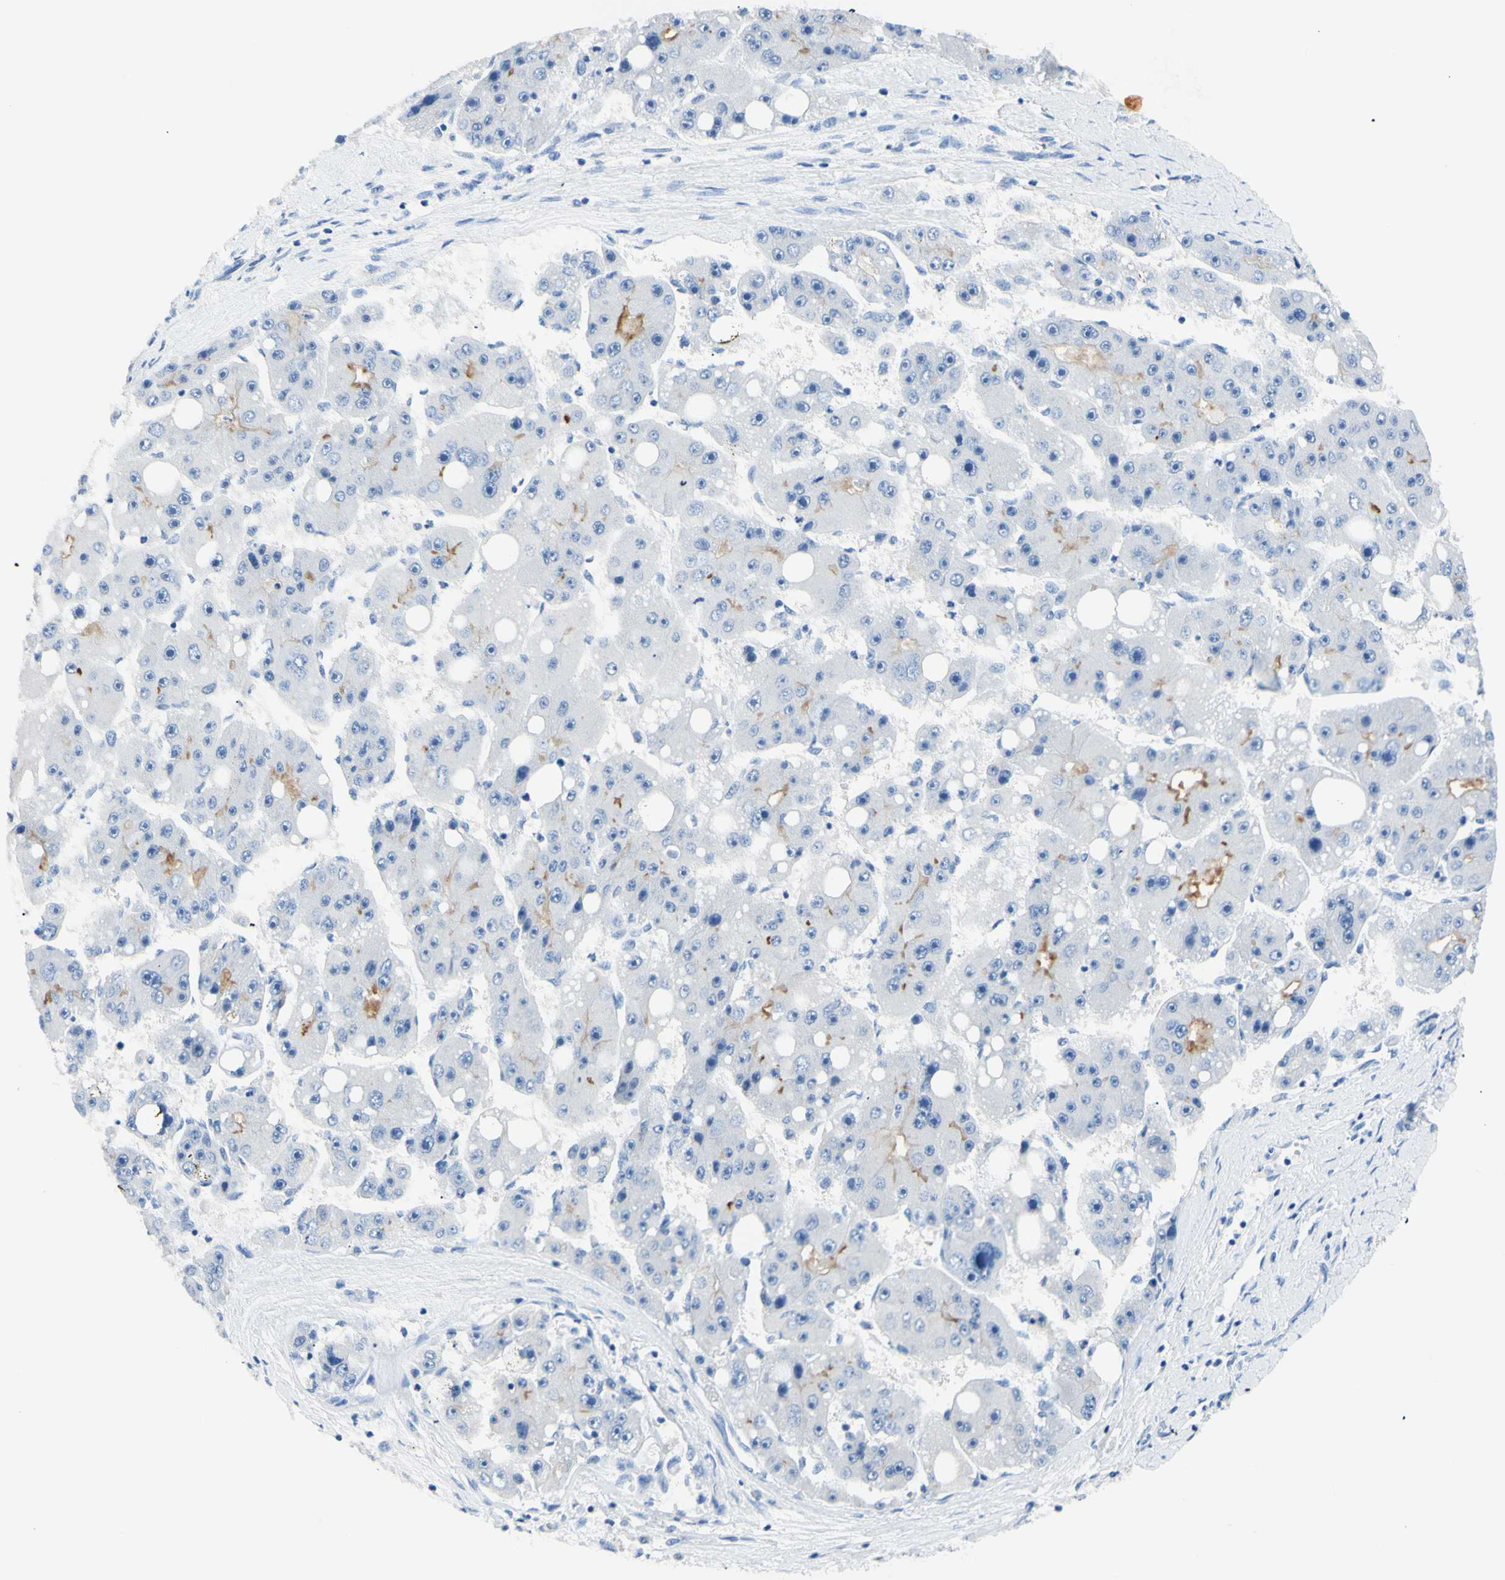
{"staining": {"intensity": "negative", "quantity": "none", "location": "none"}, "tissue": "liver cancer", "cell_type": "Tumor cells", "image_type": "cancer", "snomed": [{"axis": "morphology", "description": "Carcinoma, Hepatocellular, NOS"}, {"axis": "topography", "description": "Liver"}], "caption": "Immunohistochemistry photomicrograph of human liver cancer stained for a protein (brown), which reveals no positivity in tumor cells. Brightfield microscopy of IHC stained with DAB (brown) and hematoxylin (blue), captured at high magnification.", "gene": "HPCA", "patient": {"sex": "female", "age": 61}}